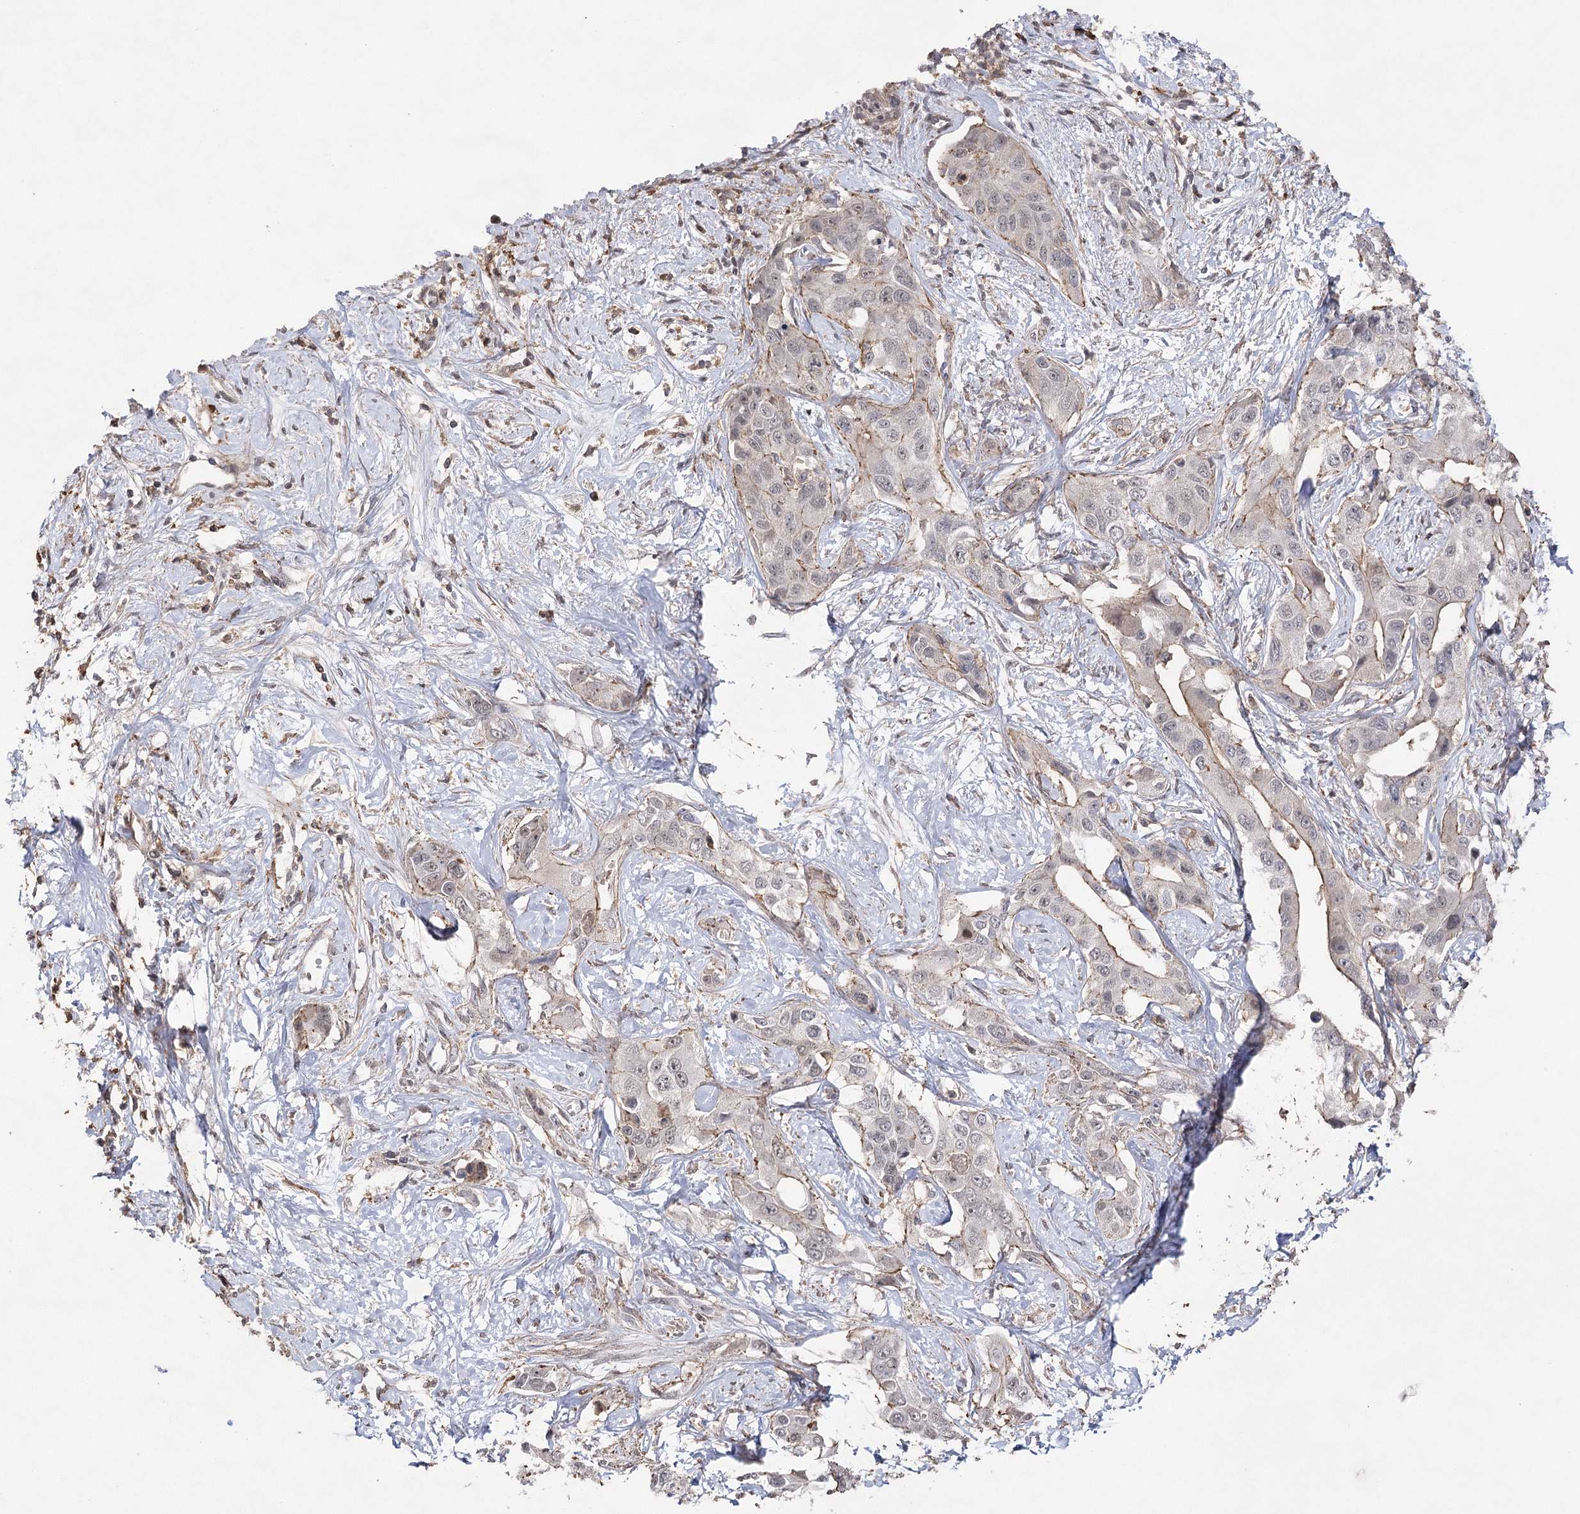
{"staining": {"intensity": "moderate", "quantity": "<25%", "location": "cytoplasmic/membranous"}, "tissue": "liver cancer", "cell_type": "Tumor cells", "image_type": "cancer", "snomed": [{"axis": "morphology", "description": "Cholangiocarcinoma"}, {"axis": "topography", "description": "Liver"}], "caption": "Immunohistochemistry (DAB) staining of human liver cholangiocarcinoma shows moderate cytoplasmic/membranous protein expression in about <25% of tumor cells. The staining is performed using DAB (3,3'-diaminobenzidine) brown chromogen to label protein expression. The nuclei are counter-stained blue using hematoxylin.", "gene": "OBSL1", "patient": {"sex": "male", "age": 59}}